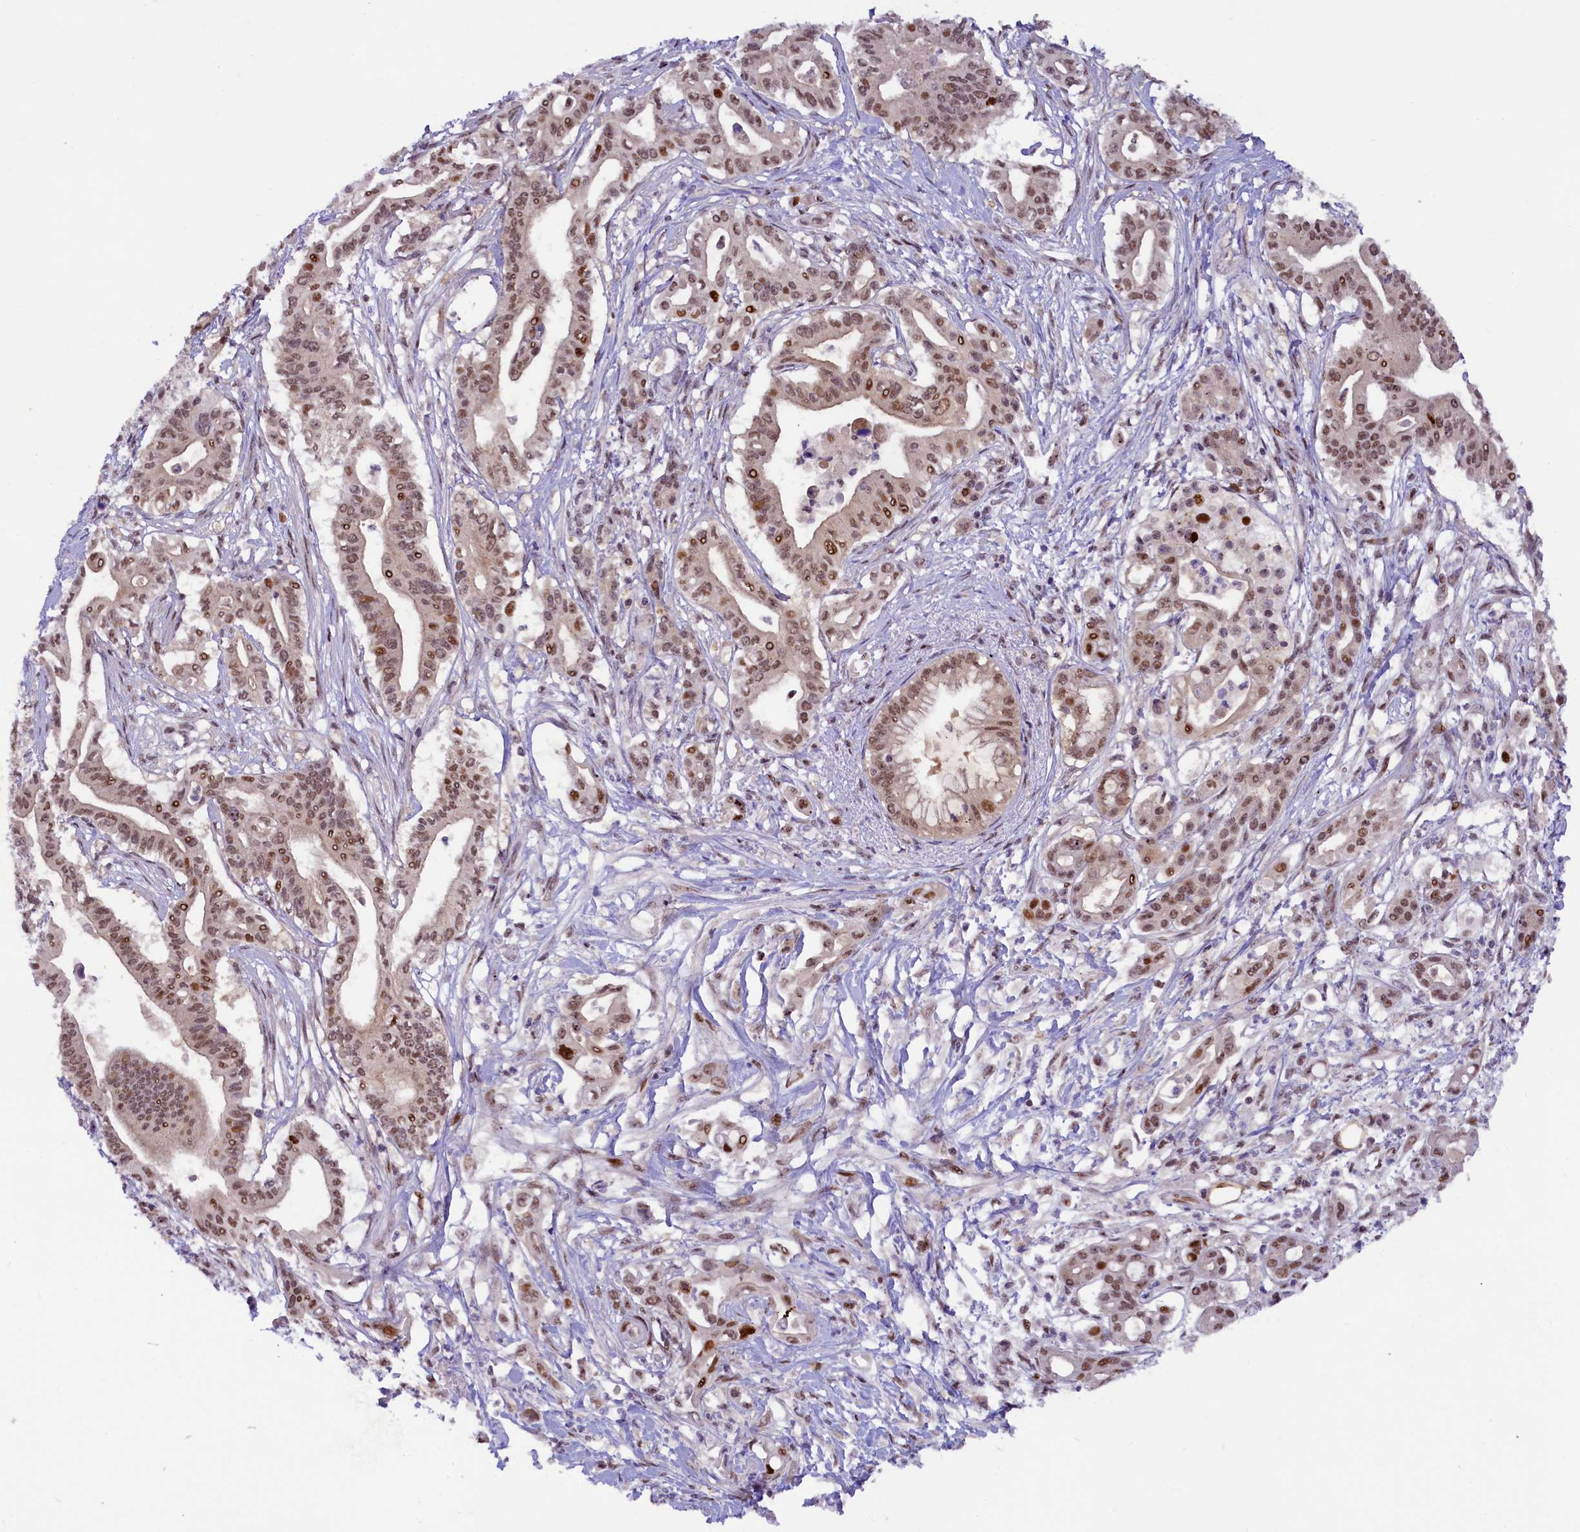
{"staining": {"intensity": "moderate", "quantity": ">75%", "location": "nuclear"}, "tissue": "pancreatic cancer", "cell_type": "Tumor cells", "image_type": "cancer", "snomed": [{"axis": "morphology", "description": "Adenocarcinoma, NOS"}, {"axis": "topography", "description": "Pancreas"}], "caption": "This photomicrograph displays pancreatic cancer stained with IHC to label a protein in brown. The nuclear of tumor cells show moderate positivity for the protein. Nuclei are counter-stained blue.", "gene": "ANKS3", "patient": {"sex": "female", "age": 77}}